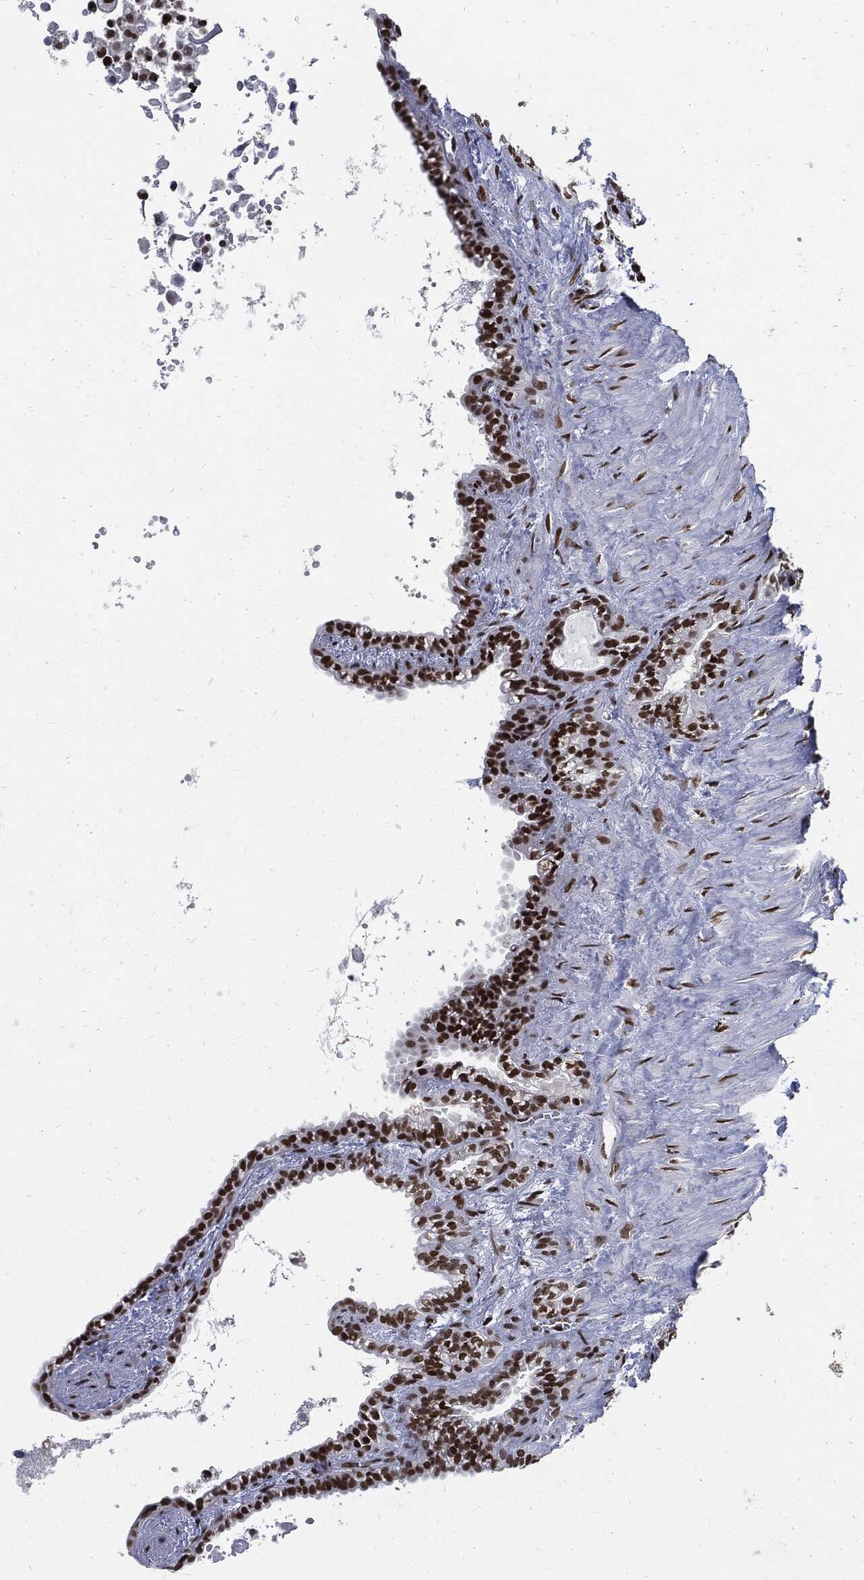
{"staining": {"intensity": "strong", "quantity": ">75%", "location": "nuclear"}, "tissue": "seminal vesicle", "cell_type": "Glandular cells", "image_type": "normal", "snomed": [{"axis": "morphology", "description": "Normal tissue, NOS"}, {"axis": "morphology", "description": "Urothelial carcinoma, NOS"}, {"axis": "topography", "description": "Urinary bladder"}, {"axis": "topography", "description": "Seminal veicle"}], "caption": "Protein expression analysis of benign seminal vesicle exhibits strong nuclear positivity in approximately >75% of glandular cells. The staining is performed using DAB brown chromogen to label protein expression. The nuclei are counter-stained blue using hematoxylin.", "gene": "TERF2", "patient": {"sex": "male", "age": 76}}